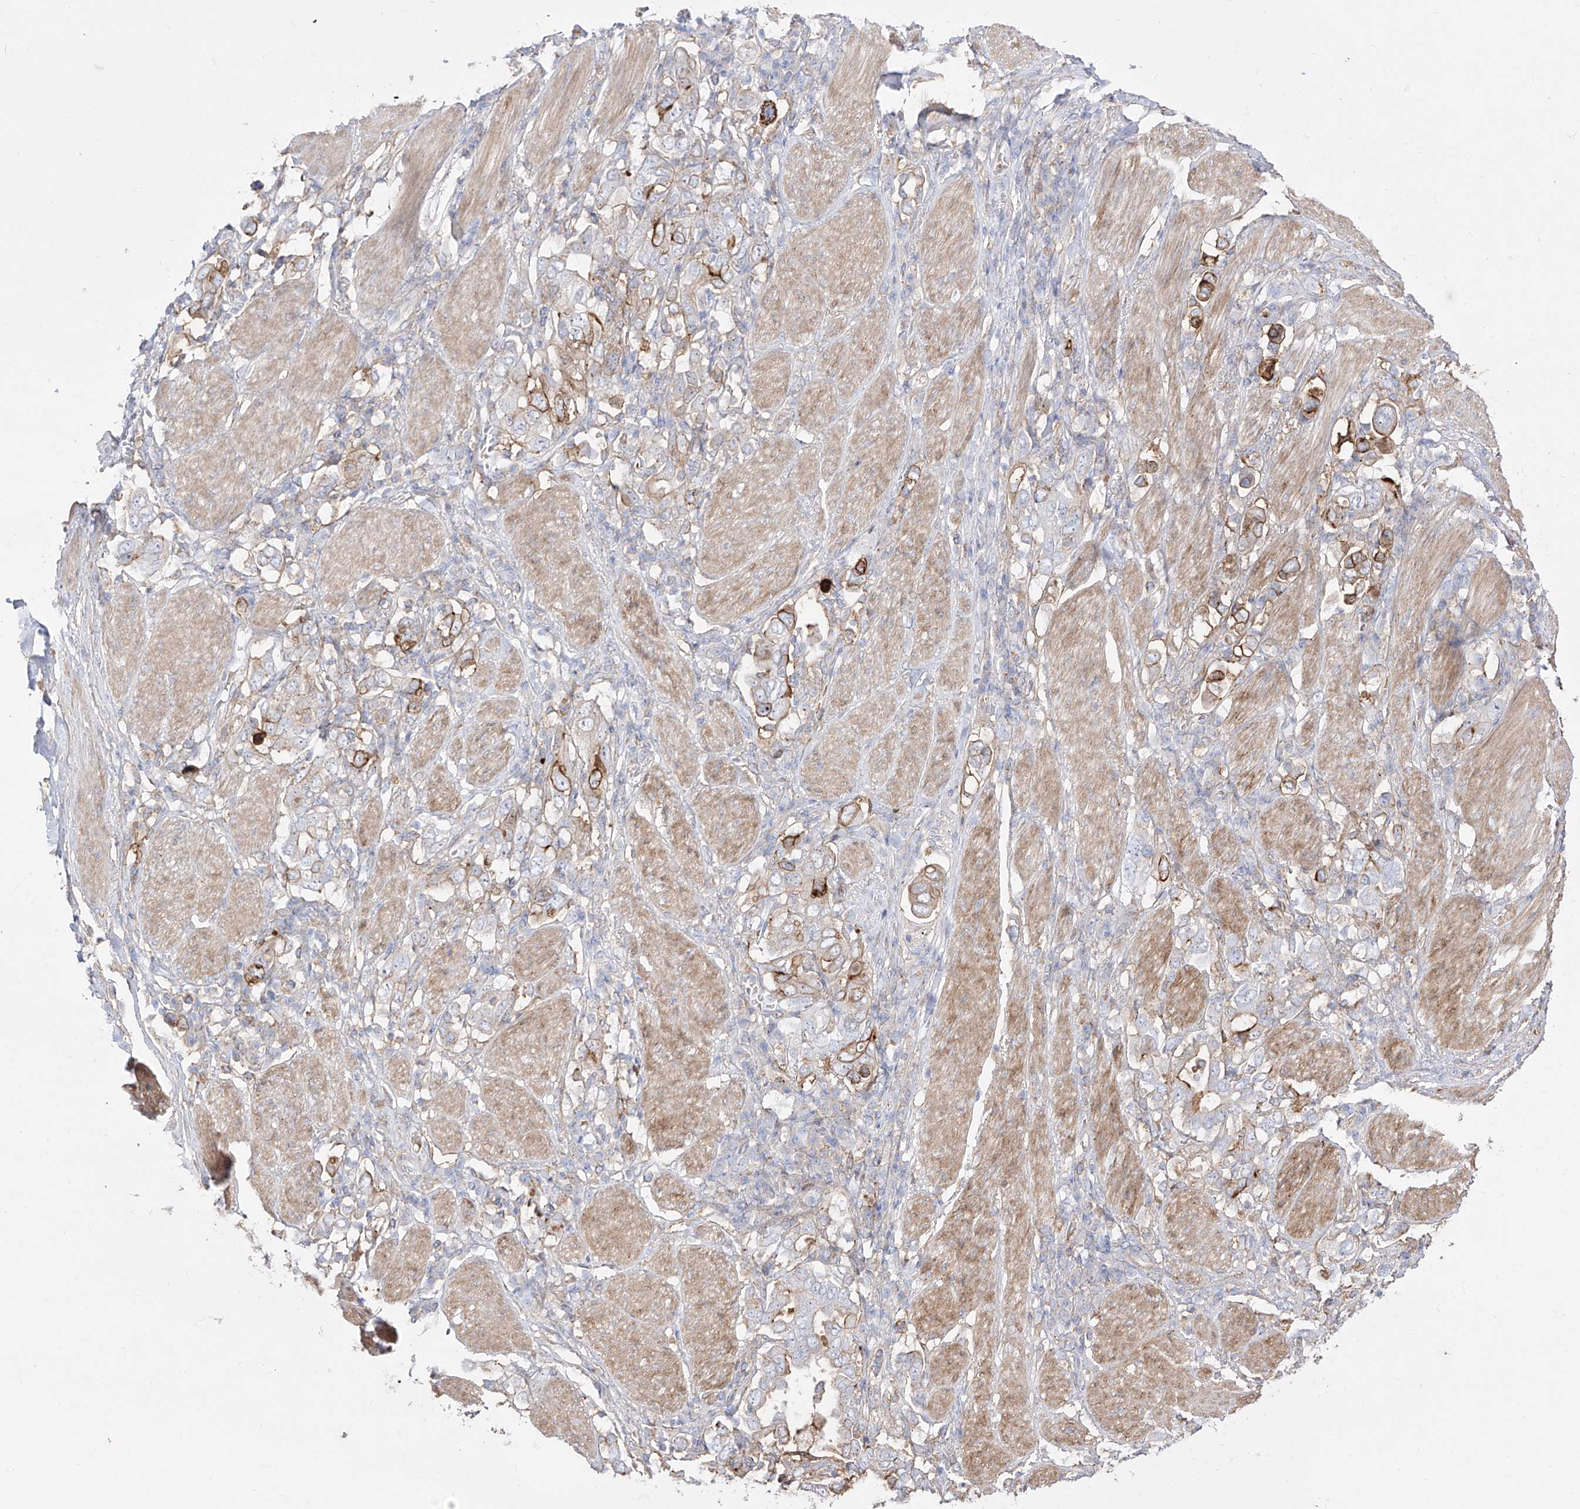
{"staining": {"intensity": "strong", "quantity": "<25%", "location": "cytoplasmic/membranous"}, "tissue": "stomach cancer", "cell_type": "Tumor cells", "image_type": "cancer", "snomed": [{"axis": "morphology", "description": "Adenocarcinoma, NOS"}, {"axis": "topography", "description": "Stomach, upper"}], "caption": "Immunohistochemical staining of stomach cancer demonstrates medium levels of strong cytoplasmic/membranous protein staining in about <25% of tumor cells.", "gene": "ZGRF1", "patient": {"sex": "male", "age": 62}}